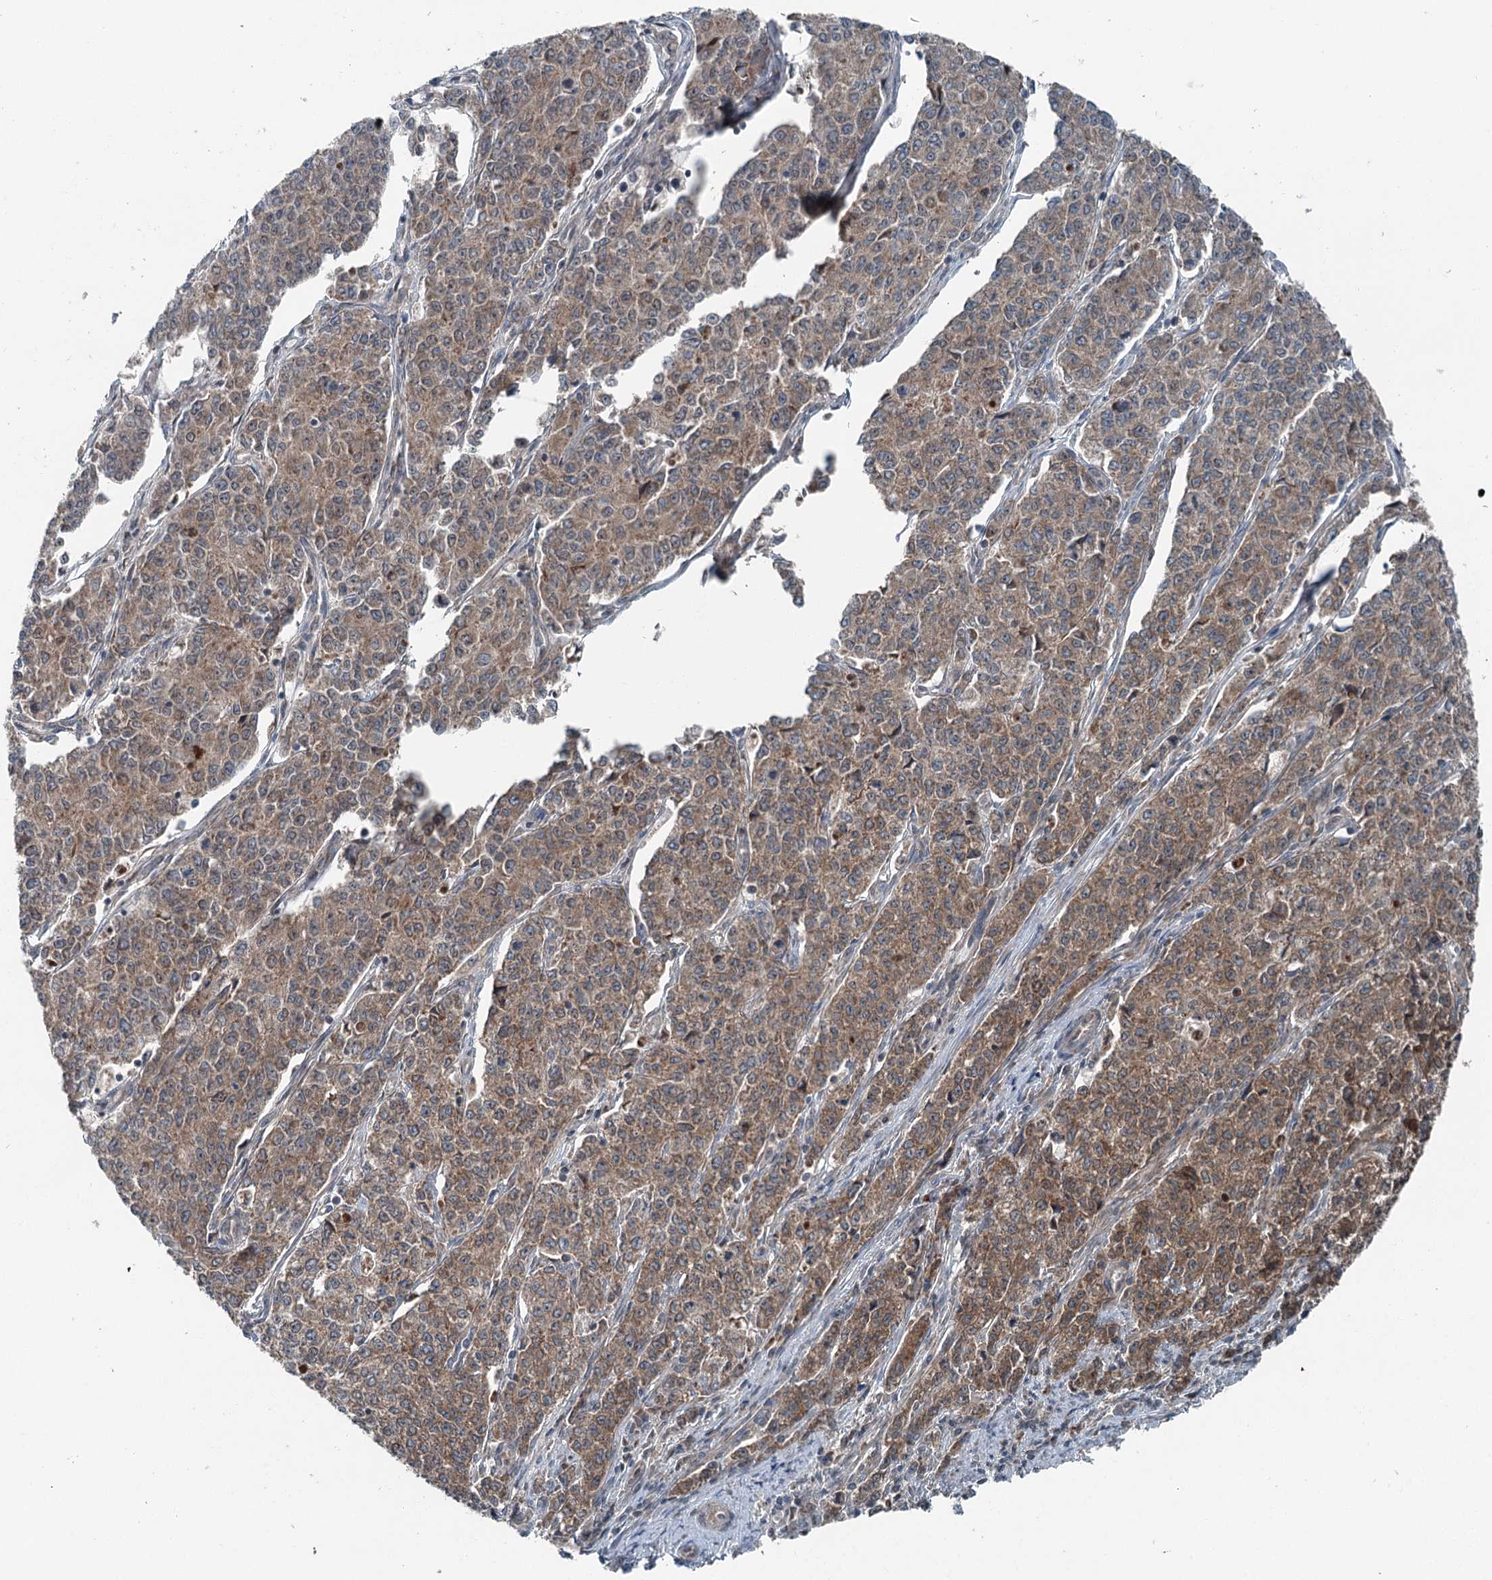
{"staining": {"intensity": "moderate", "quantity": "25%-75%", "location": "cytoplasmic/membranous"}, "tissue": "endometrial cancer", "cell_type": "Tumor cells", "image_type": "cancer", "snomed": [{"axis": "morphology", "description": "Adenocarcinoma, NOS"}, {"axis": "topography", "description": "Endometrium"}], "caption": "Protein staining of endometrial adenocarcinoma tissue reveals moderate cytoplasmic/membranous expression in approximately 25%-75% of tumor cells. (Brightfield microscopy of DAB IHC at high magnification).", "gene": "WAPL", "patient": {"sex": "female", "age": 50}}